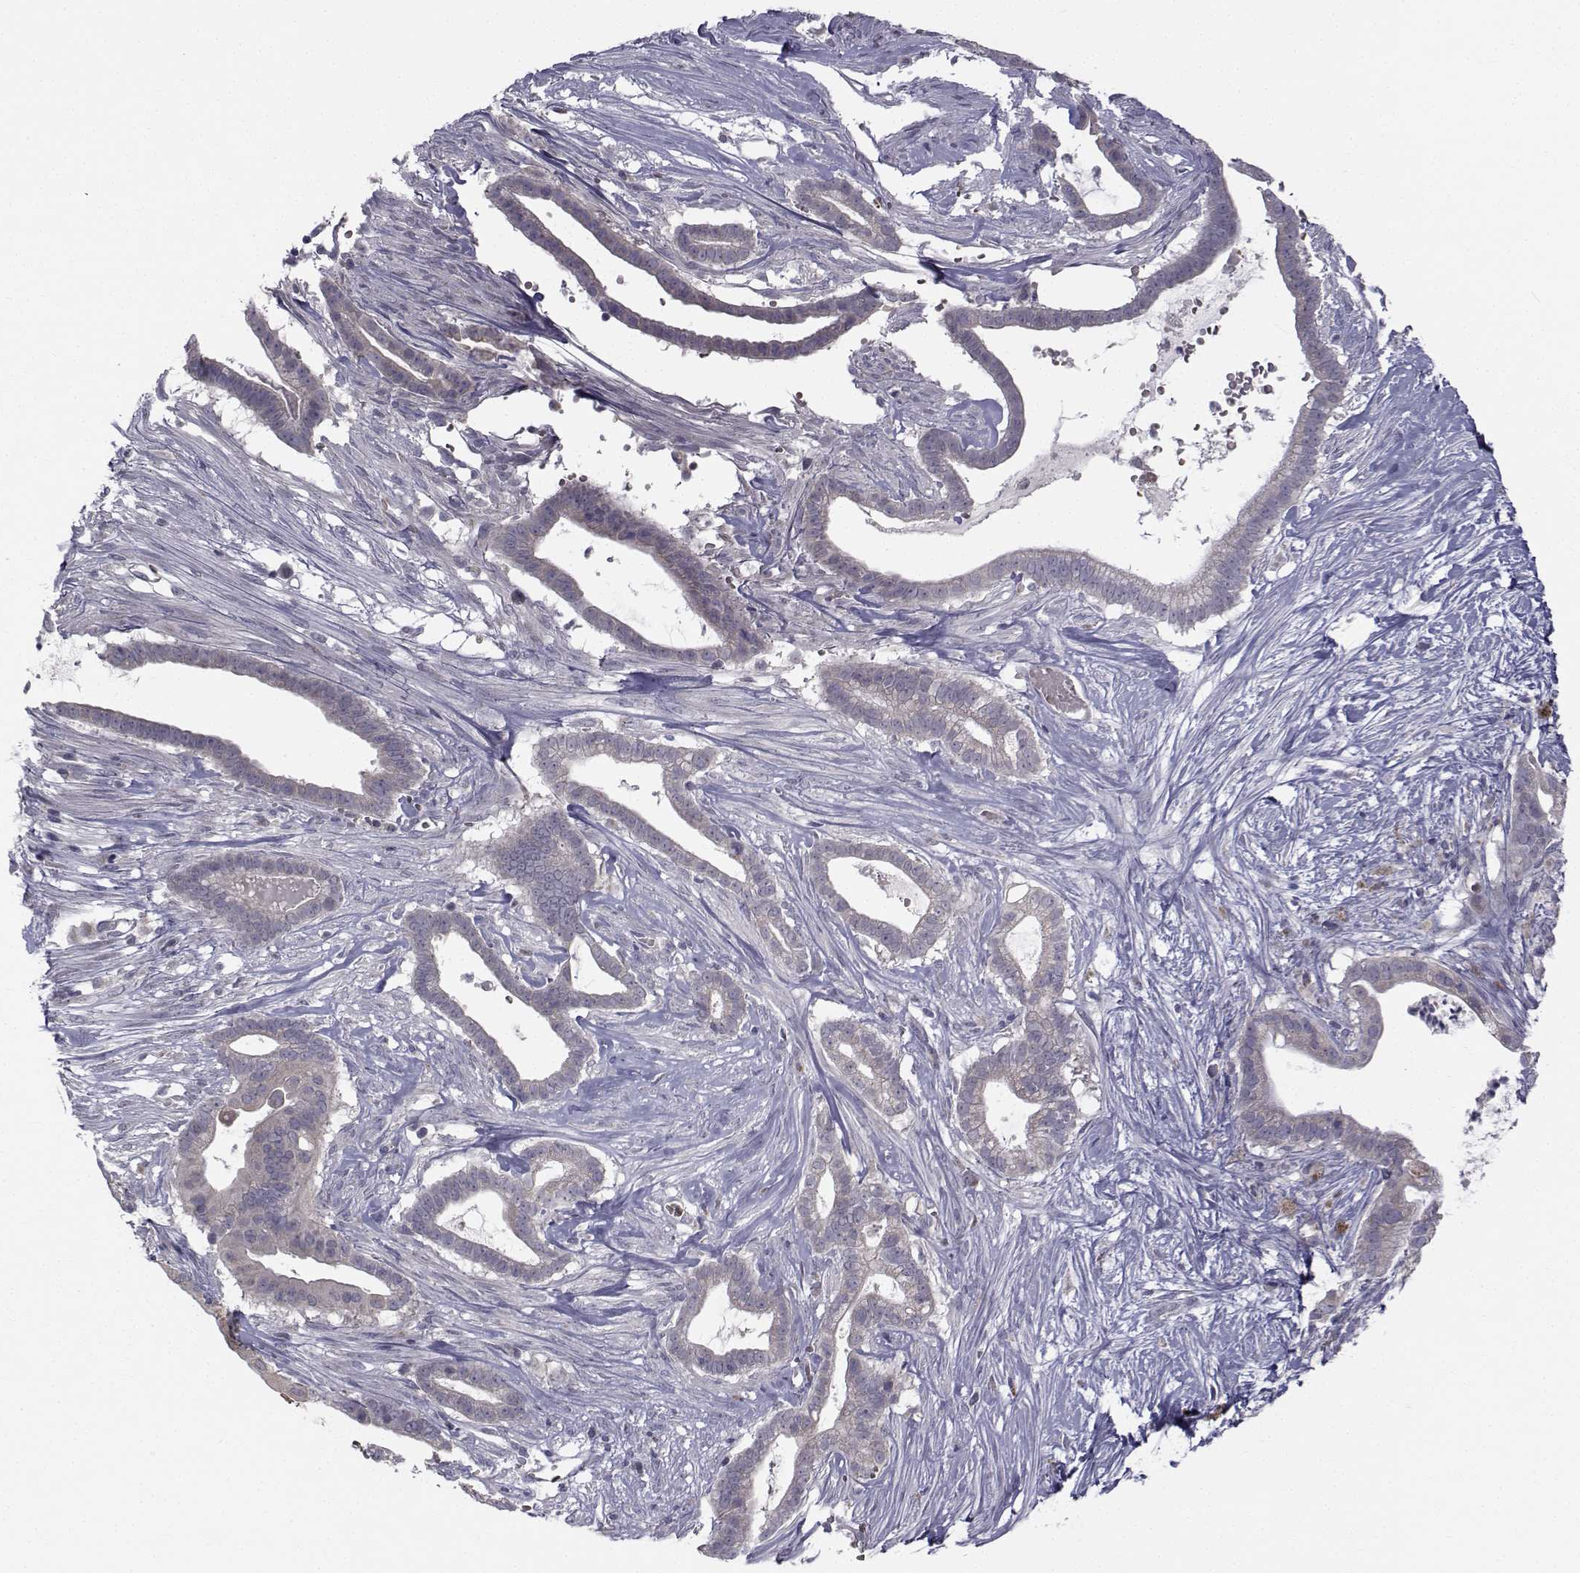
{"staining": {"intensity": "negative", "quantity": "none", "location": "none"}, "tissue": "pancreatic cancer", "cell_type": "Tumor cells", "image_type": "cancer", "snomed": [{"axis": "morphology", "description": "Adenocarcinoma, NOS"}, {"axis": "topography", "description": "Pancreas"}], "caption": "A high-resolution photomicrograph shows IHC staining of pancreatic cancer, which displays no significant staining in tumor cells.", "gene": "ANGPT1", "patient": {"sex": "male", "age": 61}}